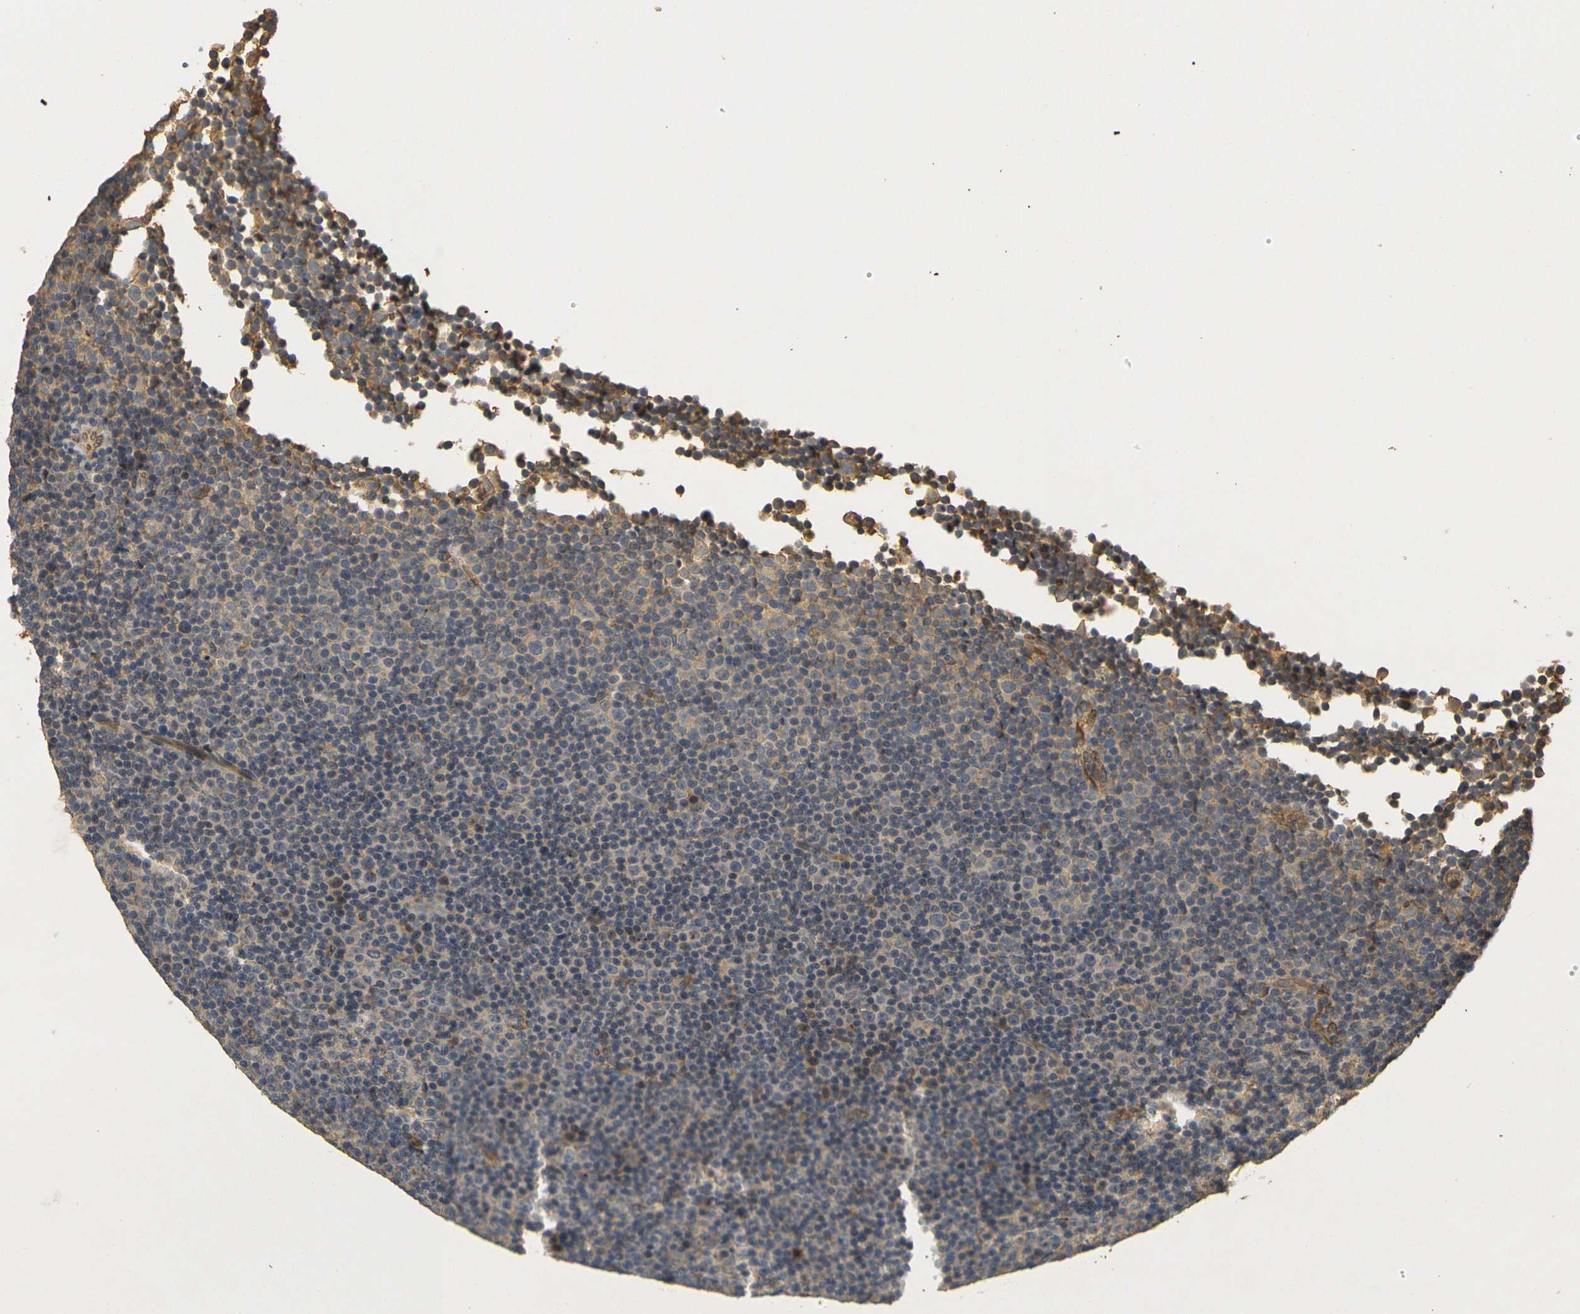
{"staining": {"intensity": "weak", "quantity": "<25%", "location": "cytoplasmic/membranous"}, "tissue": "lymphoma", "cell_type": "Tumor cells", "image_type": "cancer", "snomed": [{"axis": "morphology", "description": "Malignant lymphoma, non-Hodgkin's type, Low grade"}, {"axis": "topography", "description": "Lymph node"}], "caption": "Tumor cells show no significant protein expression in lymphoma. (Brightfield microscopy of DAB (3,3'-diaminobenzidine) immunohistochemistry (IHC) at high magnification).", "gene": "MEGF9", "patient": {"sex": "female", "age": 67}}